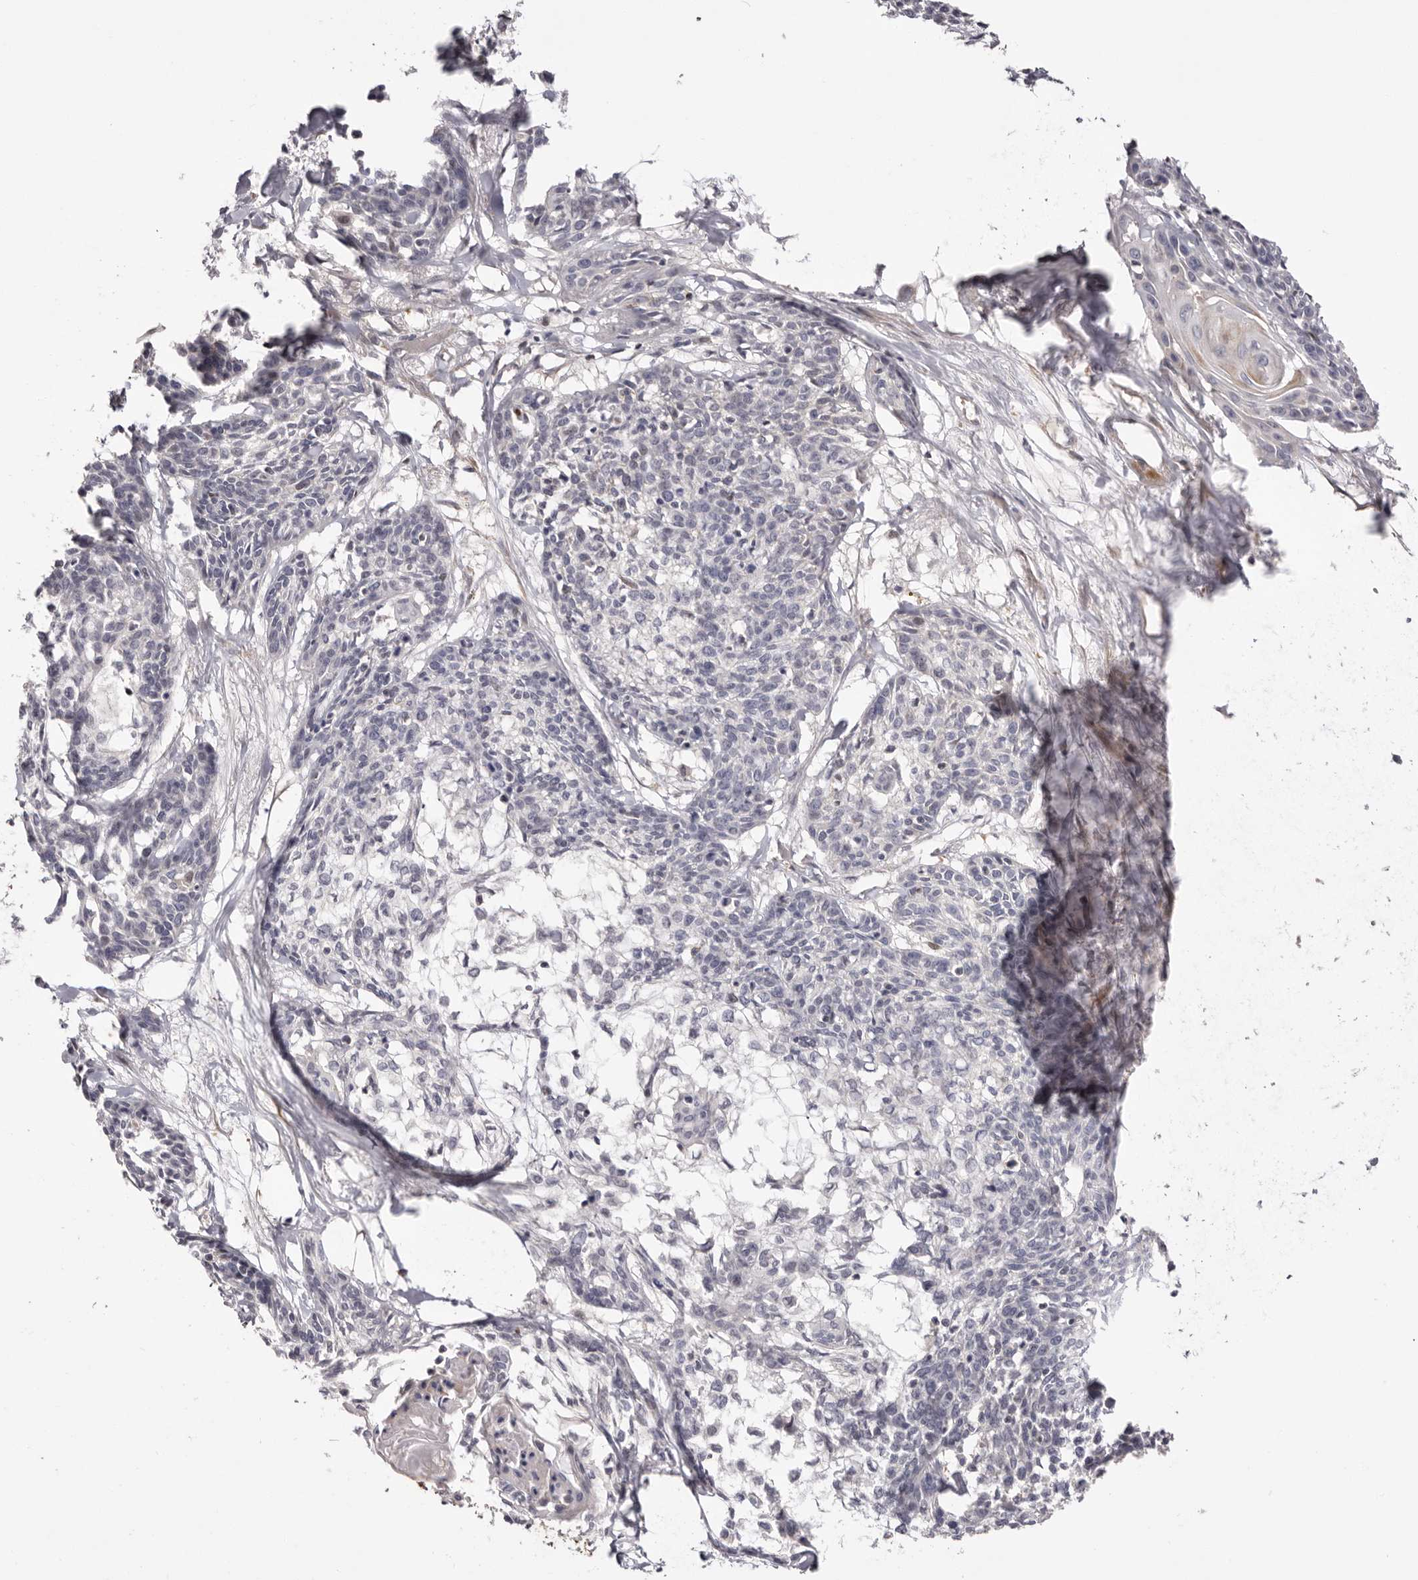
{"staining": {"intensity": "negative", "quantity": "none", "location": "none"}, "tissue": "cervical cancer", "cell_type": "Tumor cells", "image_type": "cancer", "snomed": [{"axis": "morphology", "description": "Squamous cell carcinoma, NOS"}, {"axis": "topography", "description": "Cervix"}], "caption": "This is an IHC micrograph of cervical squamous cell carcinoma. There is no positivity in tumor cells.", "gene": "LMLN", "patient": {"sex": "female", "age": 57}}